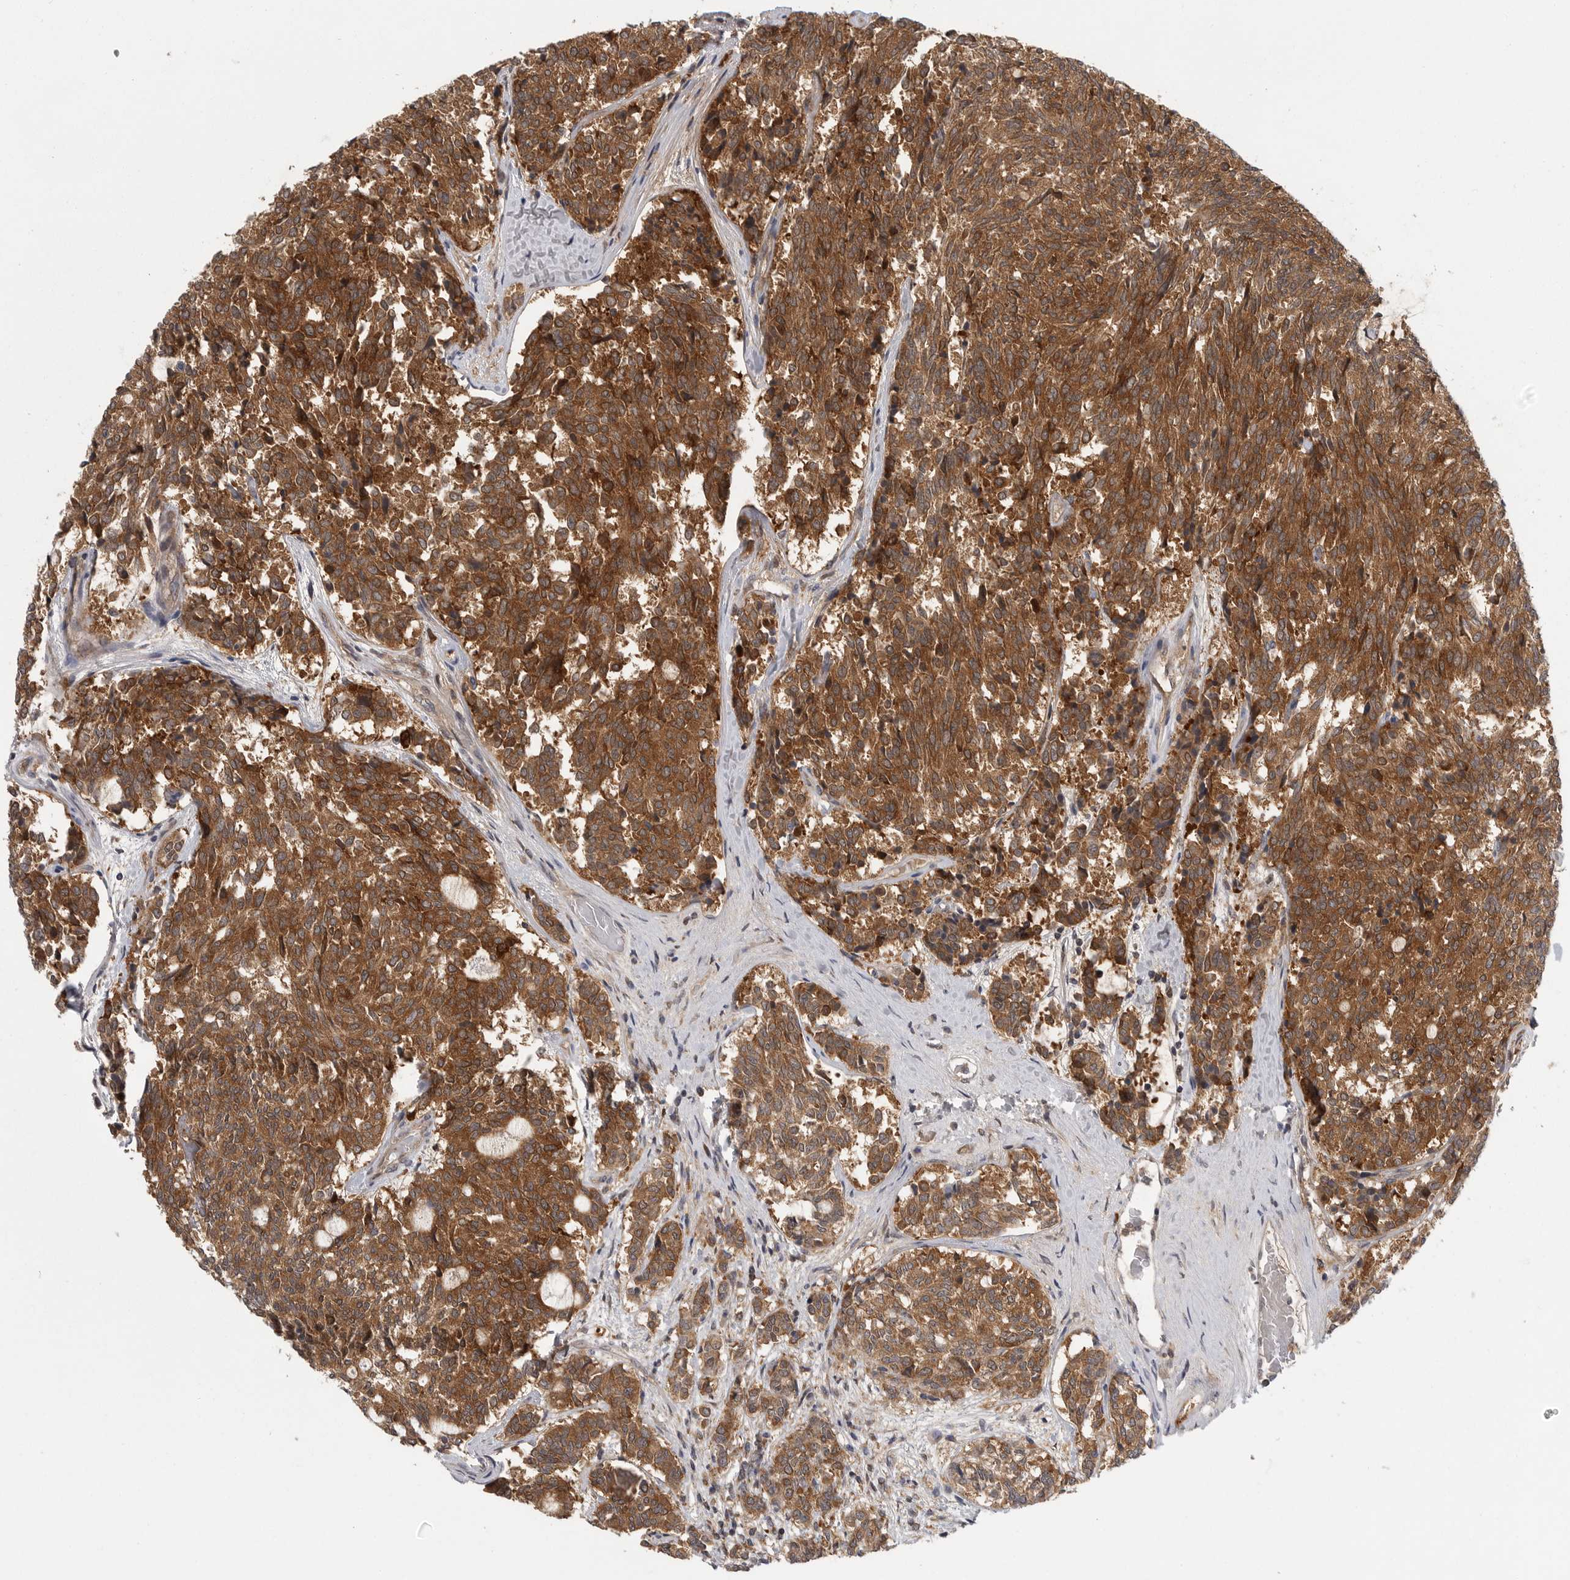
{"staining": {"intensity": "moderate", "quantity": ">75%", "location": "cytoplasmic/membranous"}, "tissue": "carcinoid", "cell_type": "Tumor cells", "image_type": "cancer", "snomed": [{"axis": "morphology", "description": "Carcinoid, malignant, NOS"}, {"axis": "topography", "description": "Pancreas"}], "caption": "Immunohistochemistry (IHC) photomicrograph of neoplastic tissue: carcinoid stained using immunohistochemistry (IHC) shows medium levels of moderate protein expression localized specifically in the cytoplasmic/membranous of tumor cells, appearing as a cytoplasmic/membranous brown color.", "gene": "CACYBP", "patient": {"sex": "female", "age": 54}}